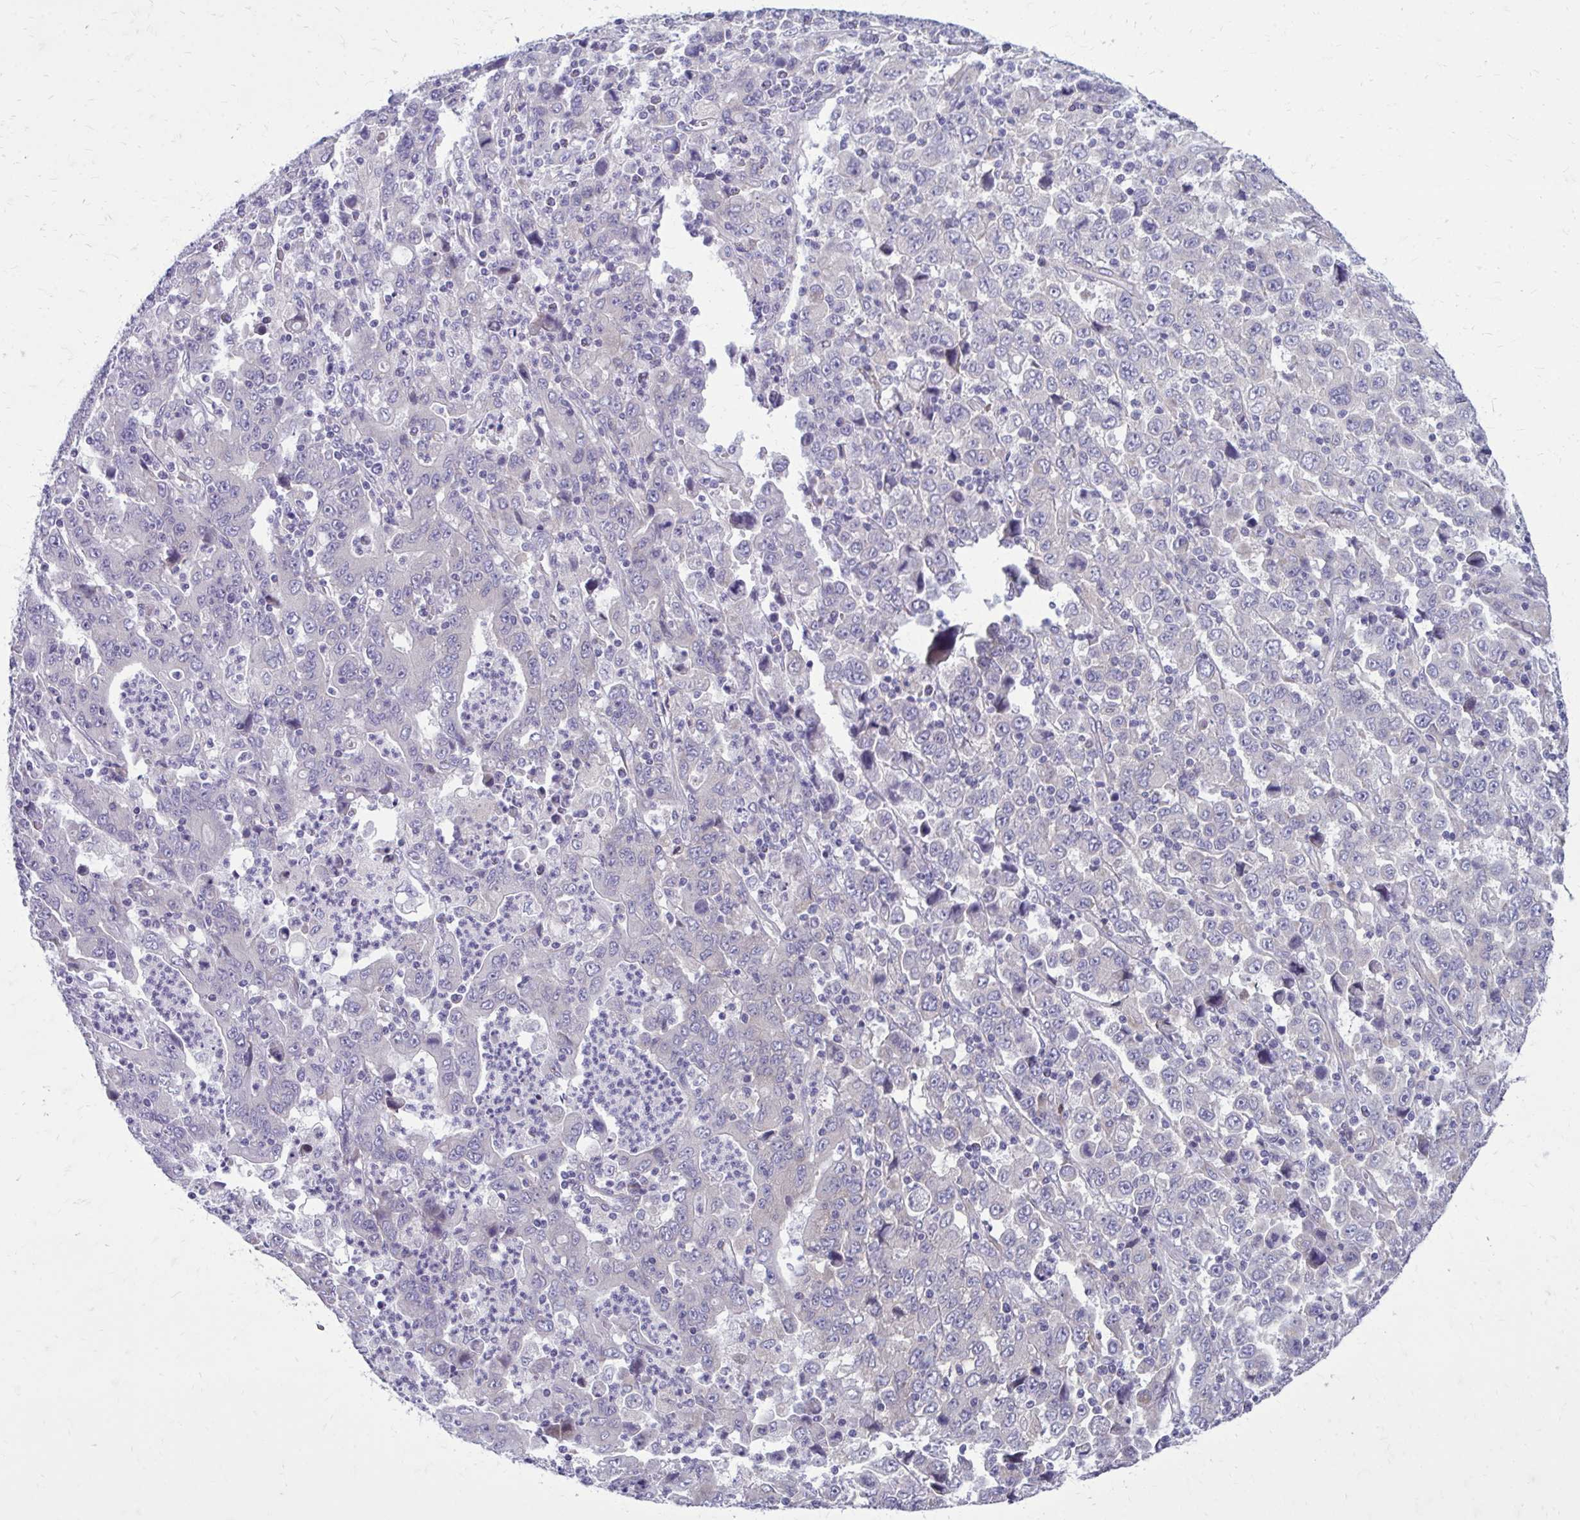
{"staining": {"intensity": "negative", "quantity": "none", "location": "none"}, "tissue": "stomach cancer", "cell_type": "Tumor cells", "image_type": "cancer", "snomed": [{"axis": "morphology", "description": "Adenocarcinoma, NOS"}, {"axis": "topography", "description": "Stomach, upper"}], "caption": "There is no significant staining in tumor cells of stomach adenocarcinoma. (DAB immunohistochemistry (IHC) with hematoxylin counter stain).", "gene": "GIGYF2", "patient": {"sex": "male", "age": 69}}